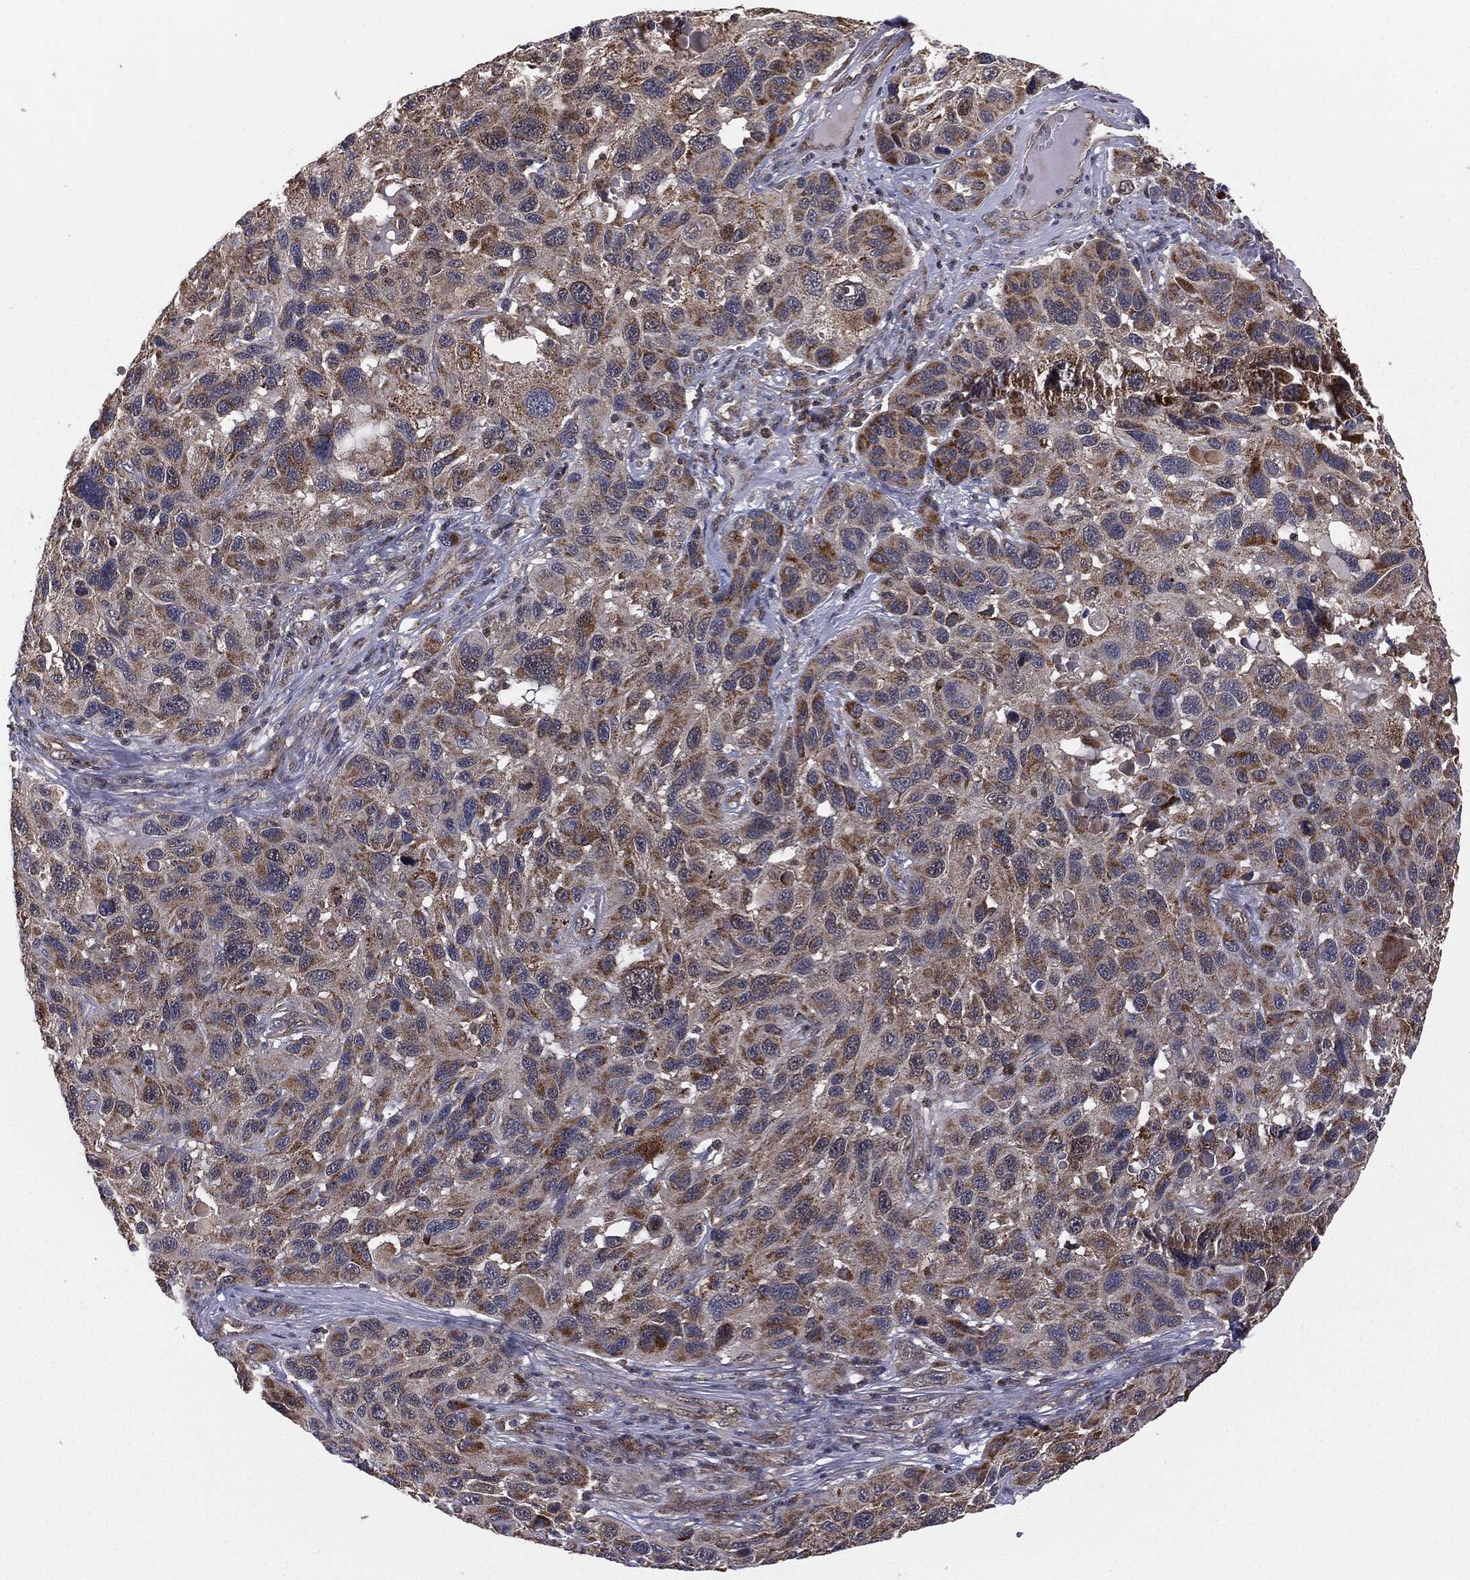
{"staining": {"intensity": "strong", "quantity": "25%-75%", "location": "cytoplasmic/membranous"}, "tissue": "melanoma", "cell_type": "Tumor cells", "image_type": "cancer", "snomed": [{"axis": "morphology", "description": "Malignant melanoma, NOS"}, {"axis": "topography", "description": "Skin"}], "caption": "Protein staining of melanoma tissue exhibits strong cytoplasmic/membranous positivity in about 25%-75% of tumor cells. (DAB = brown stain, brightfield microscopy at high magnification).", "gene": "MTOR", "patient": {"sex": "male", "age": 53}}